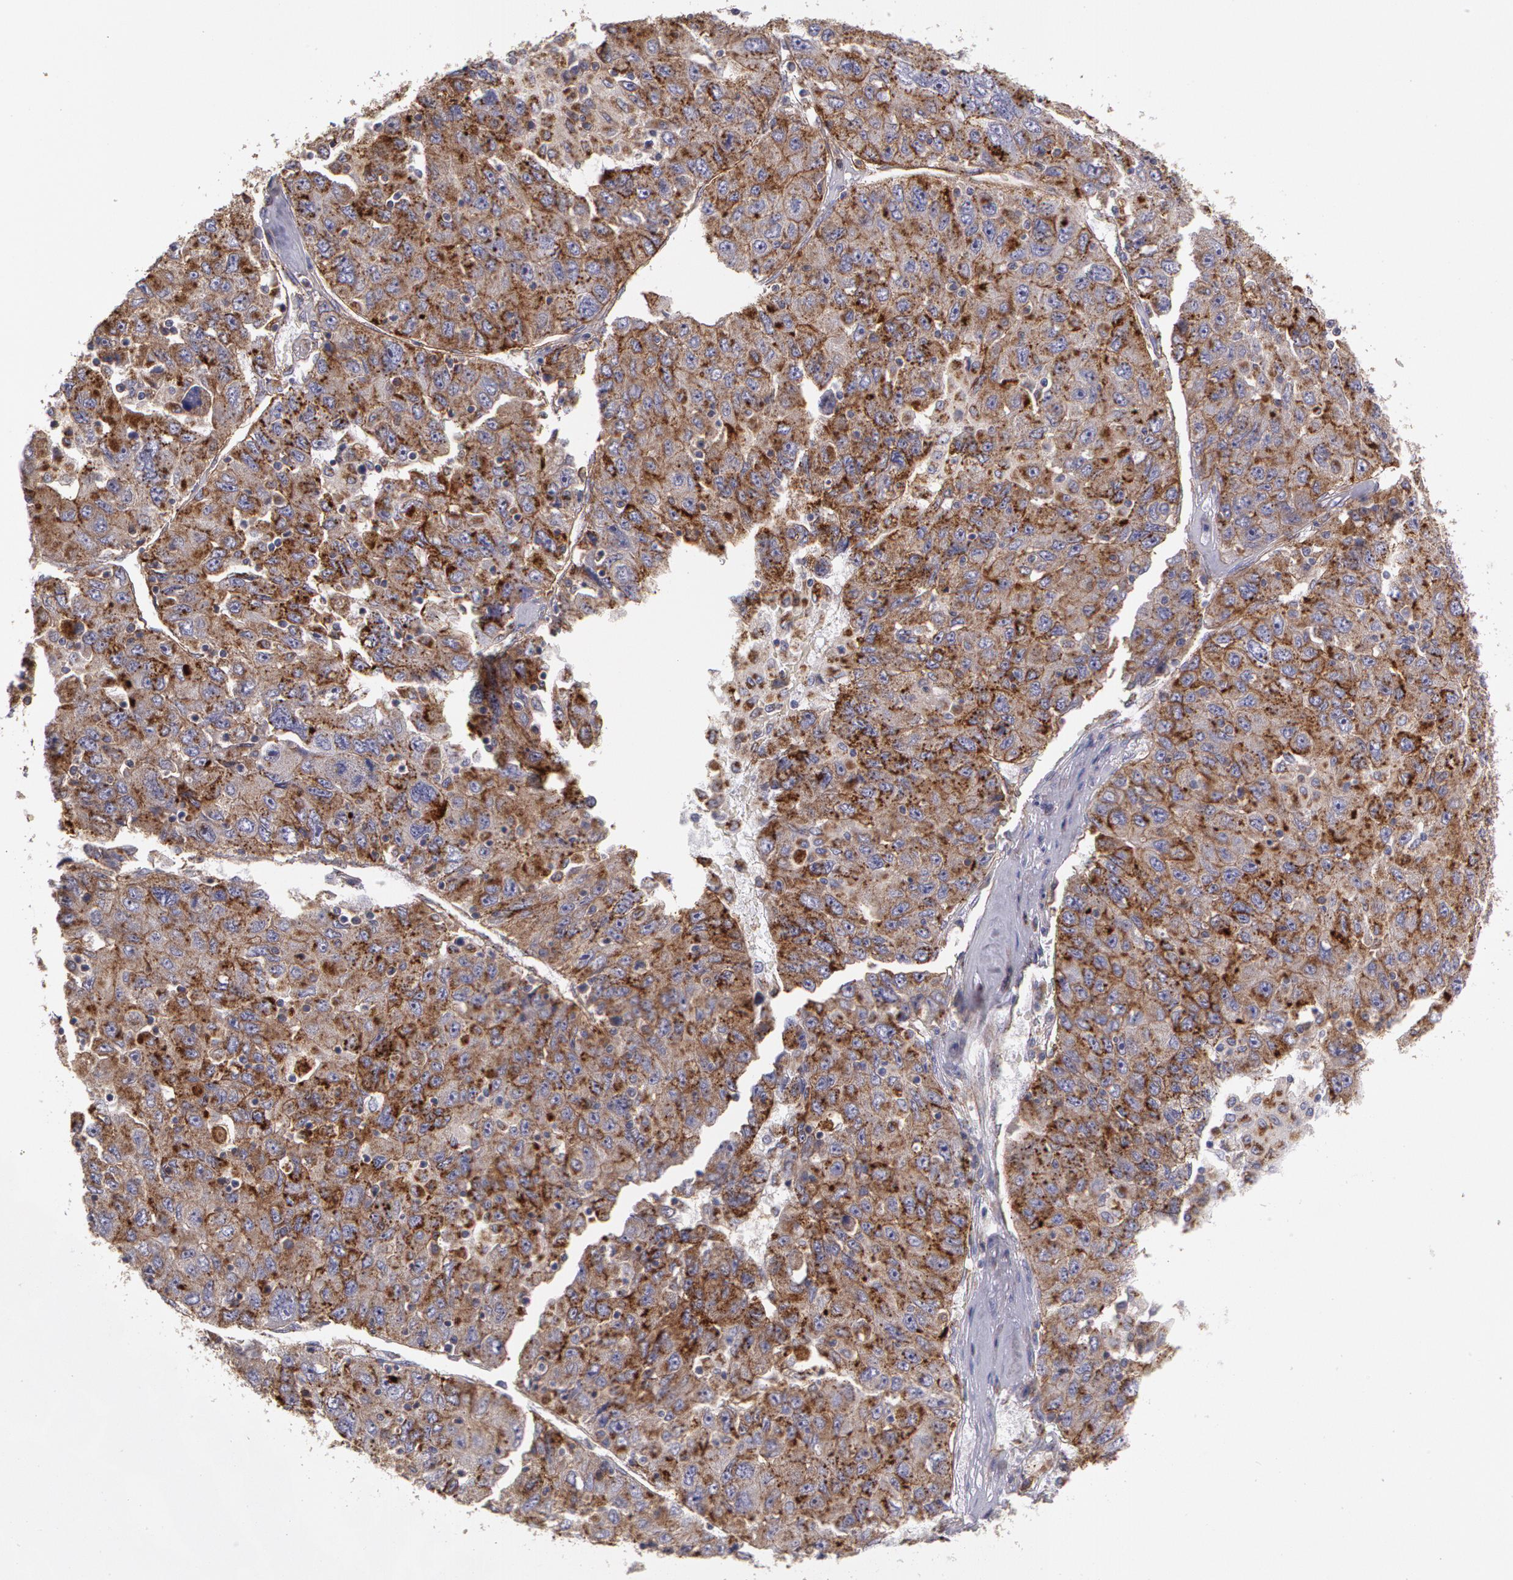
{"staining": {"intensity": "moderate", "quantity": ">75%", "location": "cytoplasmic/membranous"}, "tissue": "liver cancer", "cell_type": "Tumor cells", "image_type": "cancer", "snomed": [{"axis": "morphology", "description": "Carcinoma, Hepatocellular, NOS"}, {"axis": "topography", "description": "Liver"}], "caption": "IHC (DAB (3,3'-diaminobenzidine)) staining of human hepatocellular carcinoma (liver) exhibits moderate cytoplasmic/membranous protein positivity in about >75% of tumor cells.", "gene": "FLOT2", "patient": {"sex": "male", "age": 49}}